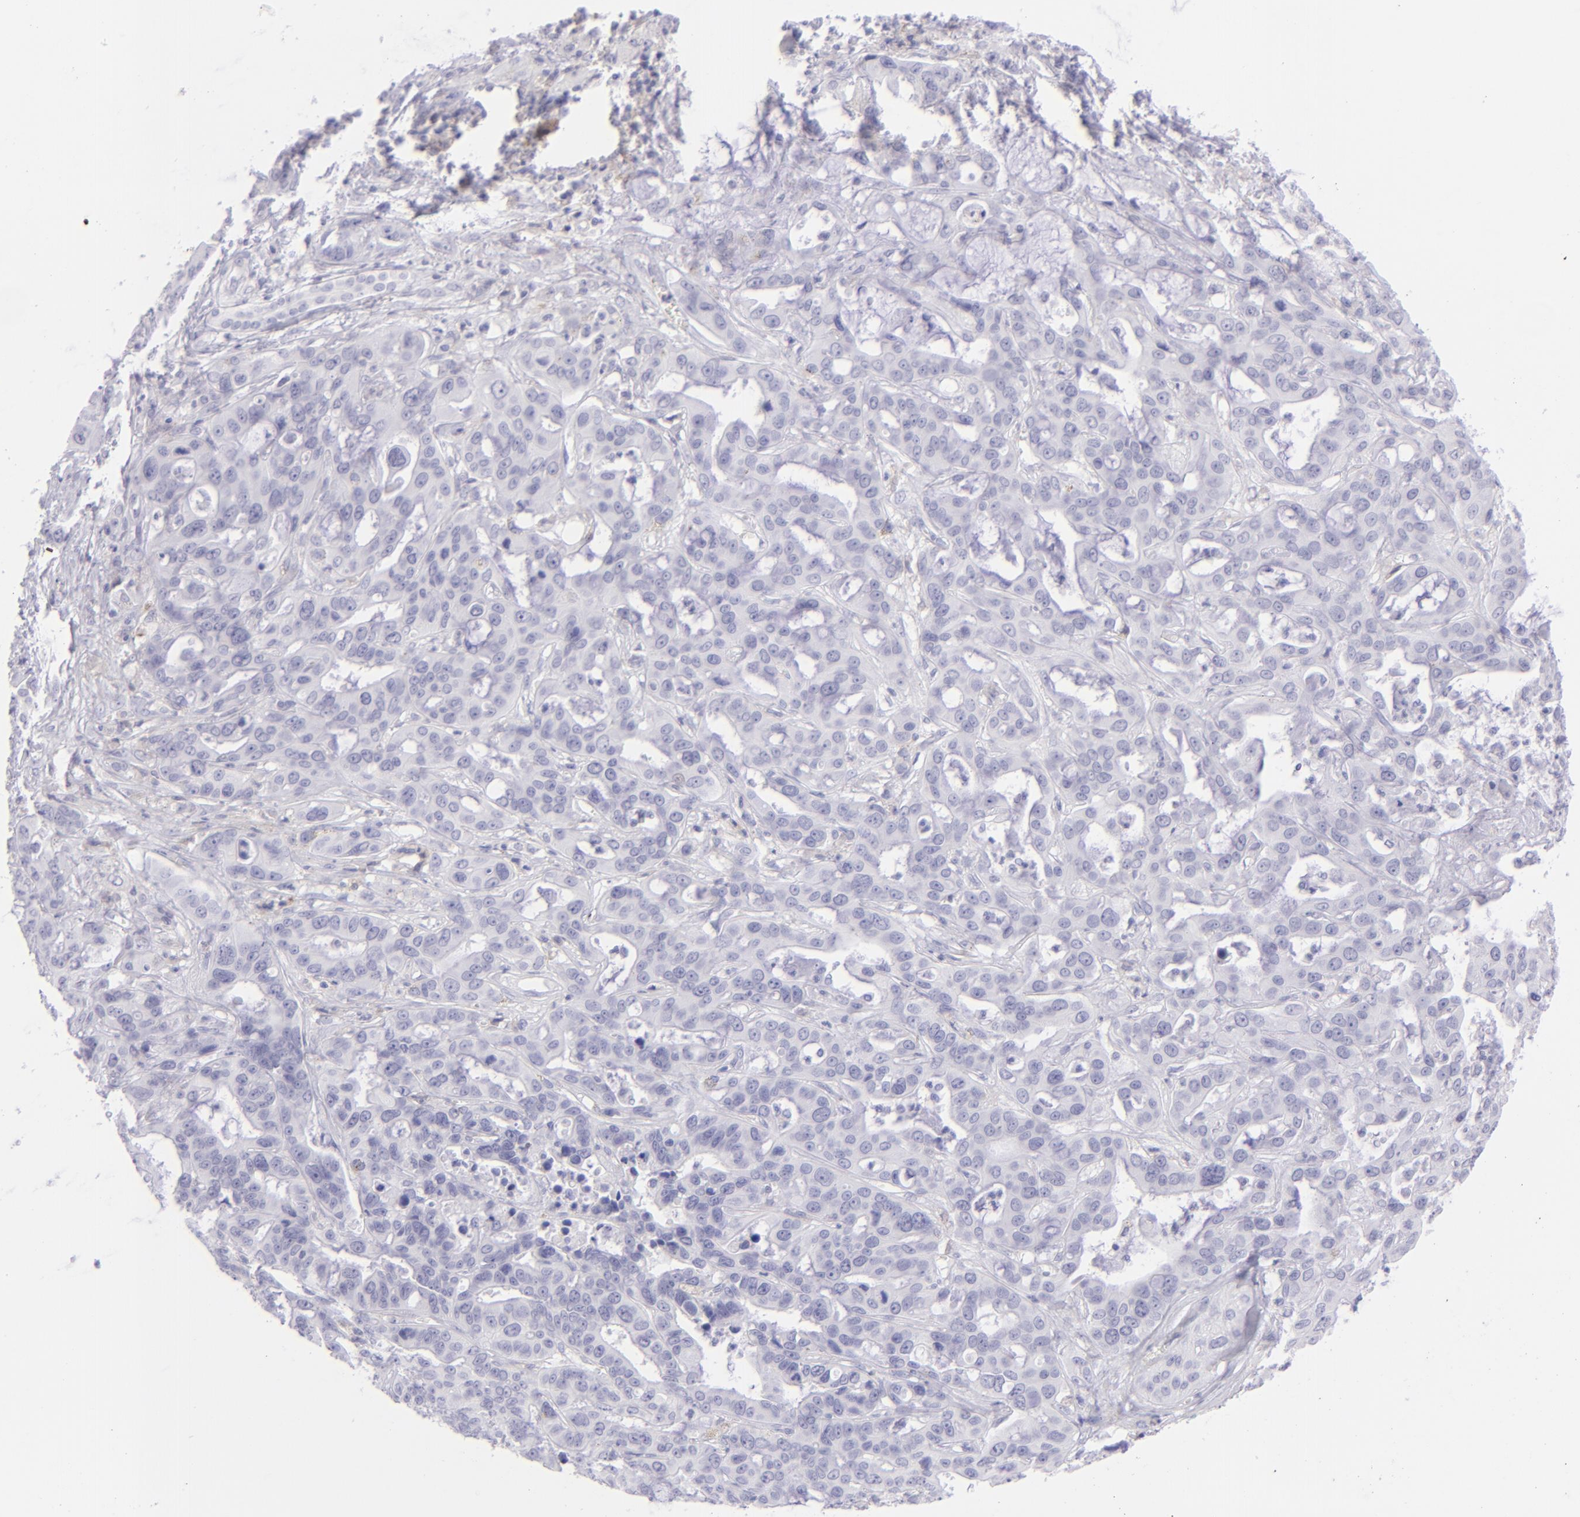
{"staining": {"intensity": "negative", "quantity": "none", "location": "none"}, "tissue": "liver cancer", "cell_type": "Tumor cells", "image_type": "cancer", "snomed": [{"axis": "morphology", "description": "Cholangiocarcinoma"}, {"axis": "topography", "description": "Liver"}], "caption": "A photomicrograph of human liver cancer (cholangiocarcinoma) is negative for staining in tumor cells.", "gene": "CD72", "patient": {"sex": "female", "age": 65}}